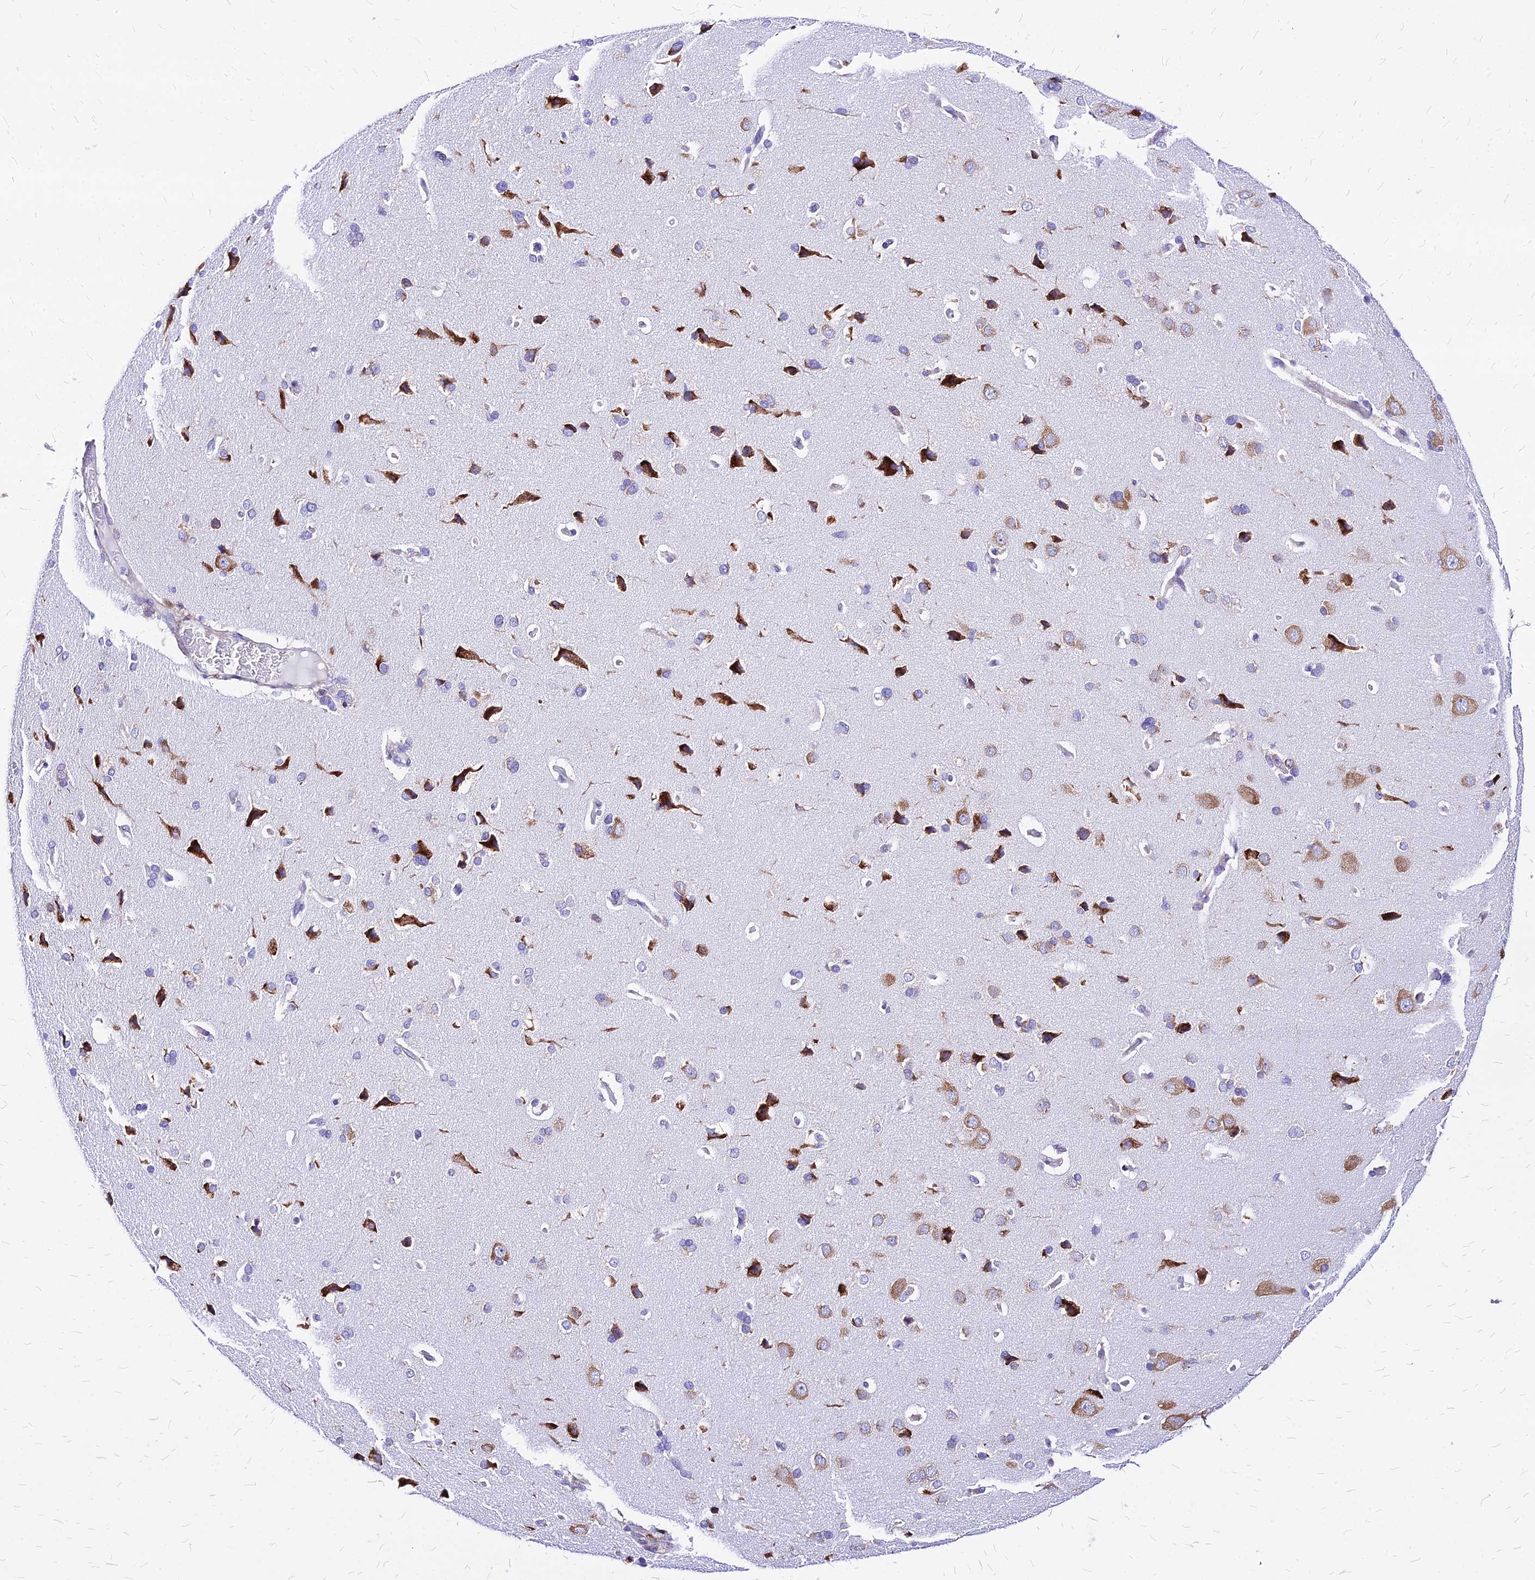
{"staining": {"intensity": "negative", "quantity": "none", "location": "none"}, "tissue": "cerebral cortex", "cell_type": "Endothelial cells", "image_type": "normal", "snomed": [{"axis": "morphology", "description": "Normal tissue, NOS"}, {"axis": "topography", "description": "Cerebral cortex"}], "caption": "IHC photomicrograph of unremarkable cerebral cortex: human cerebral cortex stained with DAB (3,3'-diaminobenzidine) reveals no significant protein positivity in endothelial cells.", "gene": "RPL19", "patient": {"sex": "male", "age": 62}}